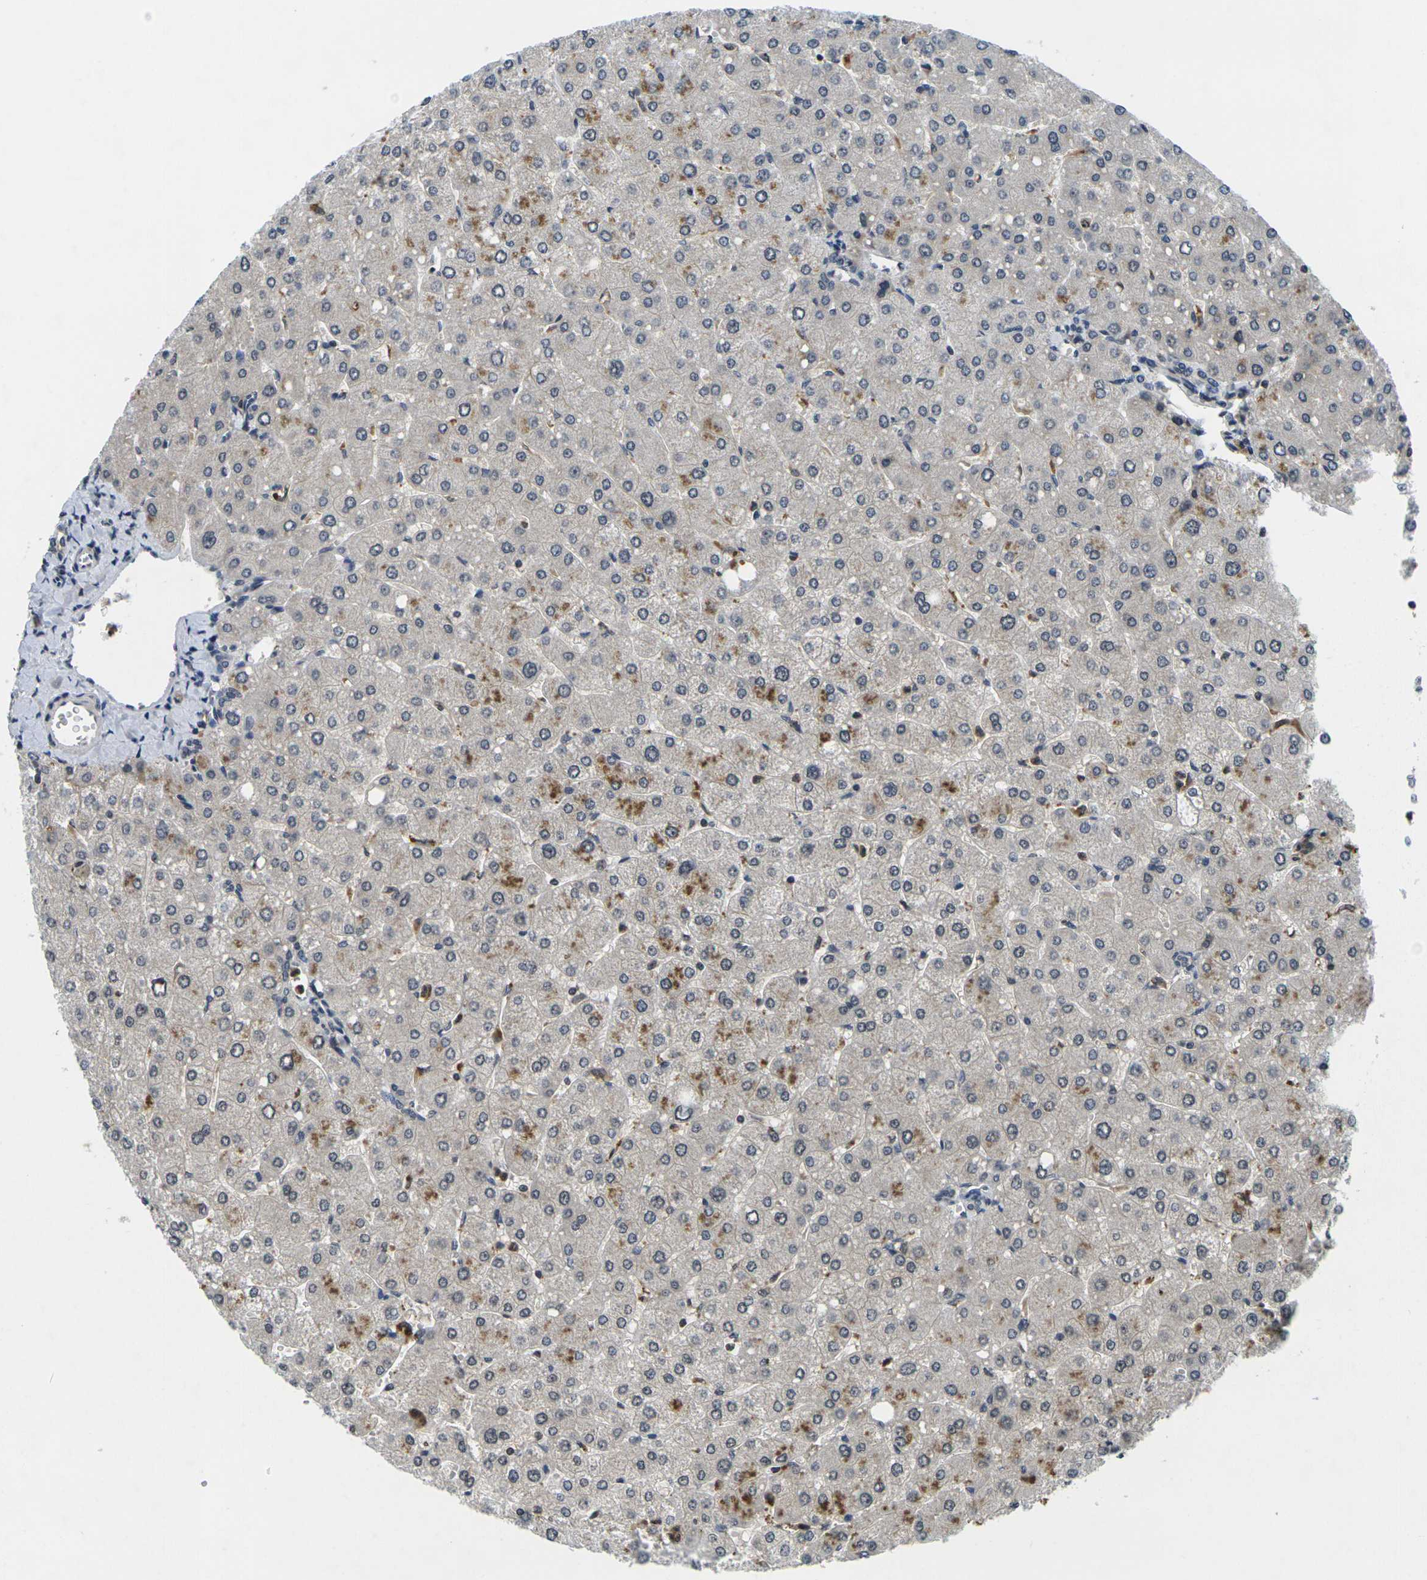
{"staining": {"intensity": "negative", "quantity": "none", "location": "none"}, "tissue": "liver", "cell_type": "Cholangiocytes", "image_type": "normal", "snomed": [{"axis": "morphology", "description": "Normal tissue, NOS"}, {"axis": "topography", "description": "Liver"}], "caption": "High power microscopy image of an immunohistochemistry histopathology image of unremarkable liver, revealing no significant staining in cholangiocytes. (DAB (3,3'-diaminobenzidine) immunohistochemistry, high magnification).", "gene": "C1QC", "patient": {"sex": "male", "age": 55}}